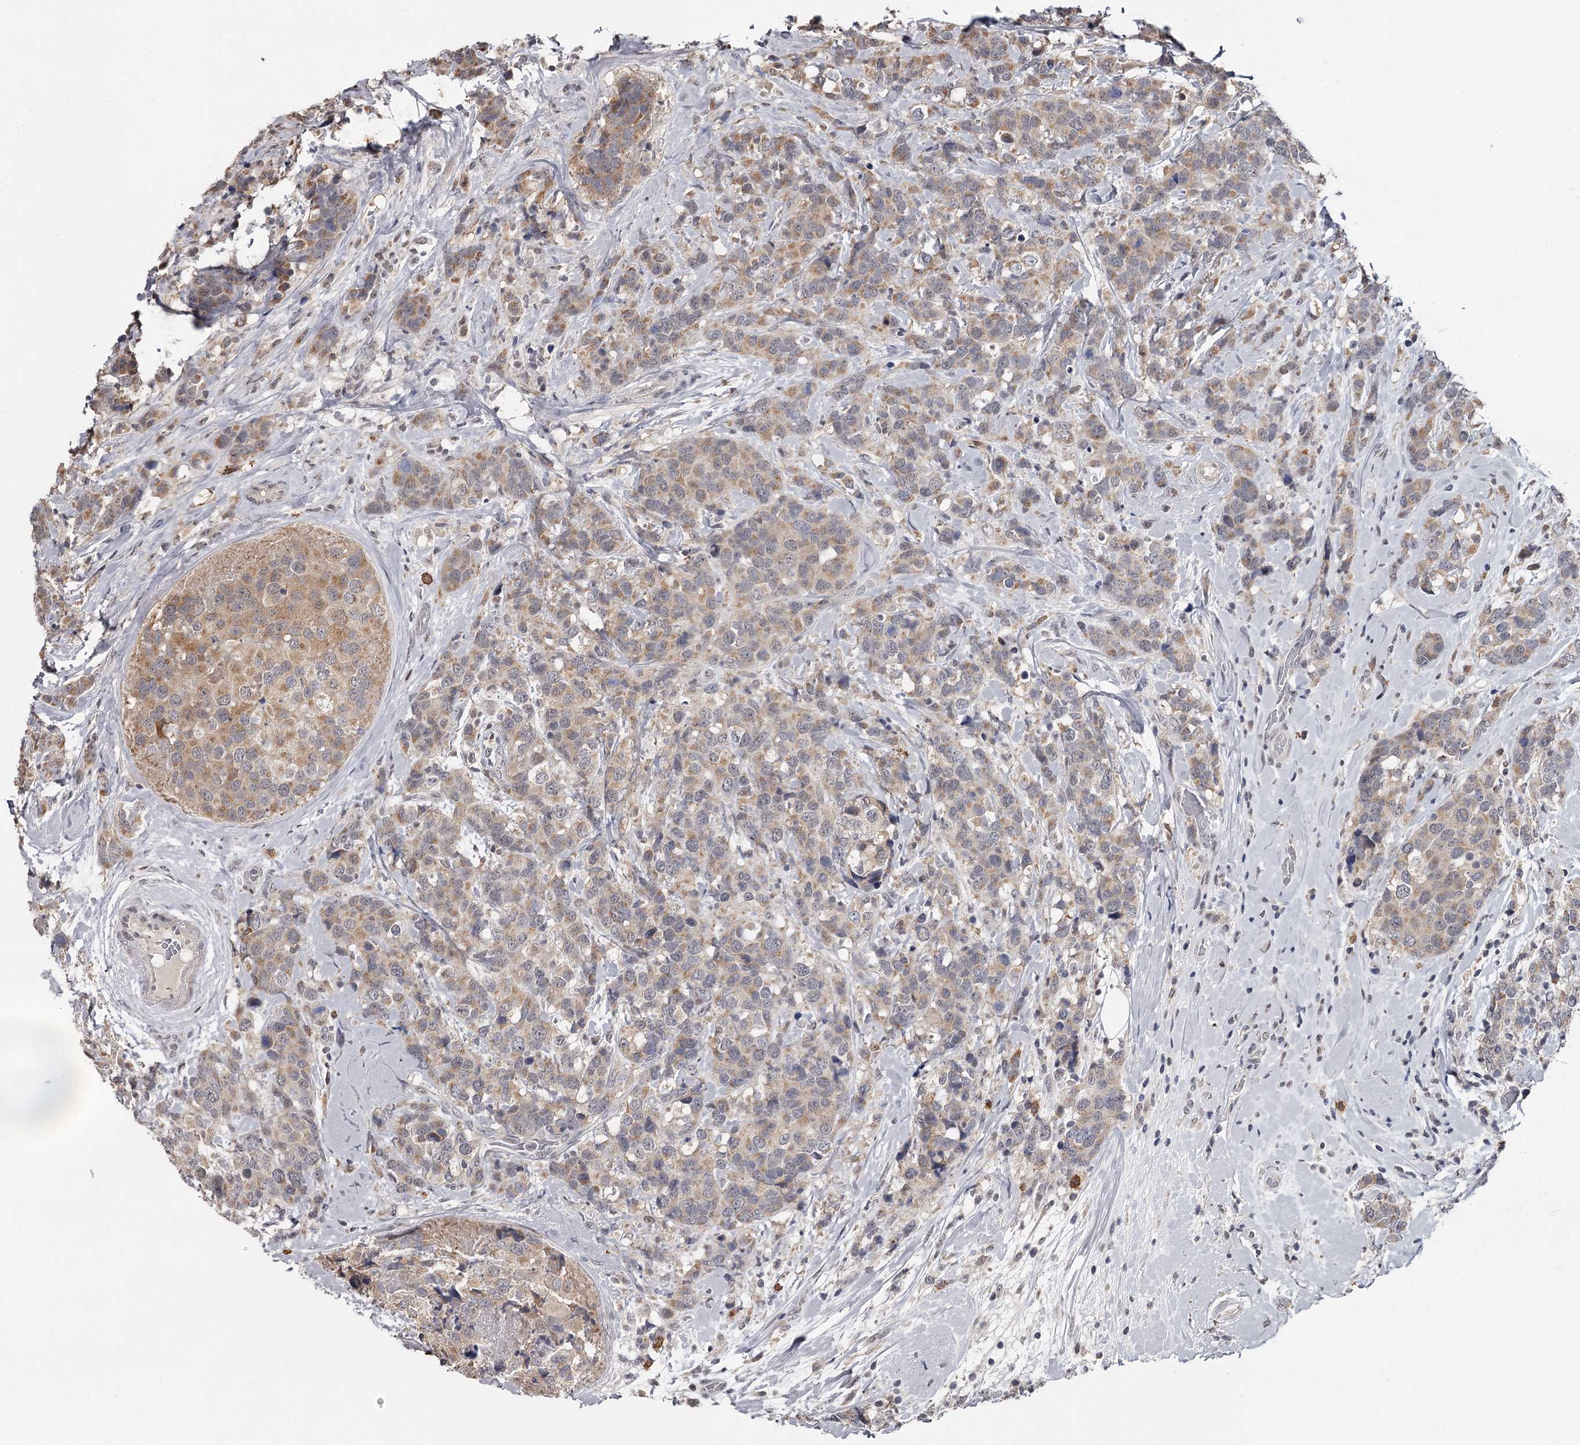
{"staining": {"intensity": "weak", "quantity": ">75%", "location": "cytoplasmic/membranous"}, "tissue": "breast cancer", "cell_type": "Tumor cells", "image_type": "cancer", "snomed": [{"axis": "morphology", "description": "Lobular carcinoma"}, {"axis": "topography", "description": "Breast"}], "caption": "Tumor cells exhibit low levels of weak cytoplasmic/membranous expression in about >75% of cells in breast lobular carcinoma.", "gene": "GTSF1", "patient": {"sex": "female", "age": 59}}